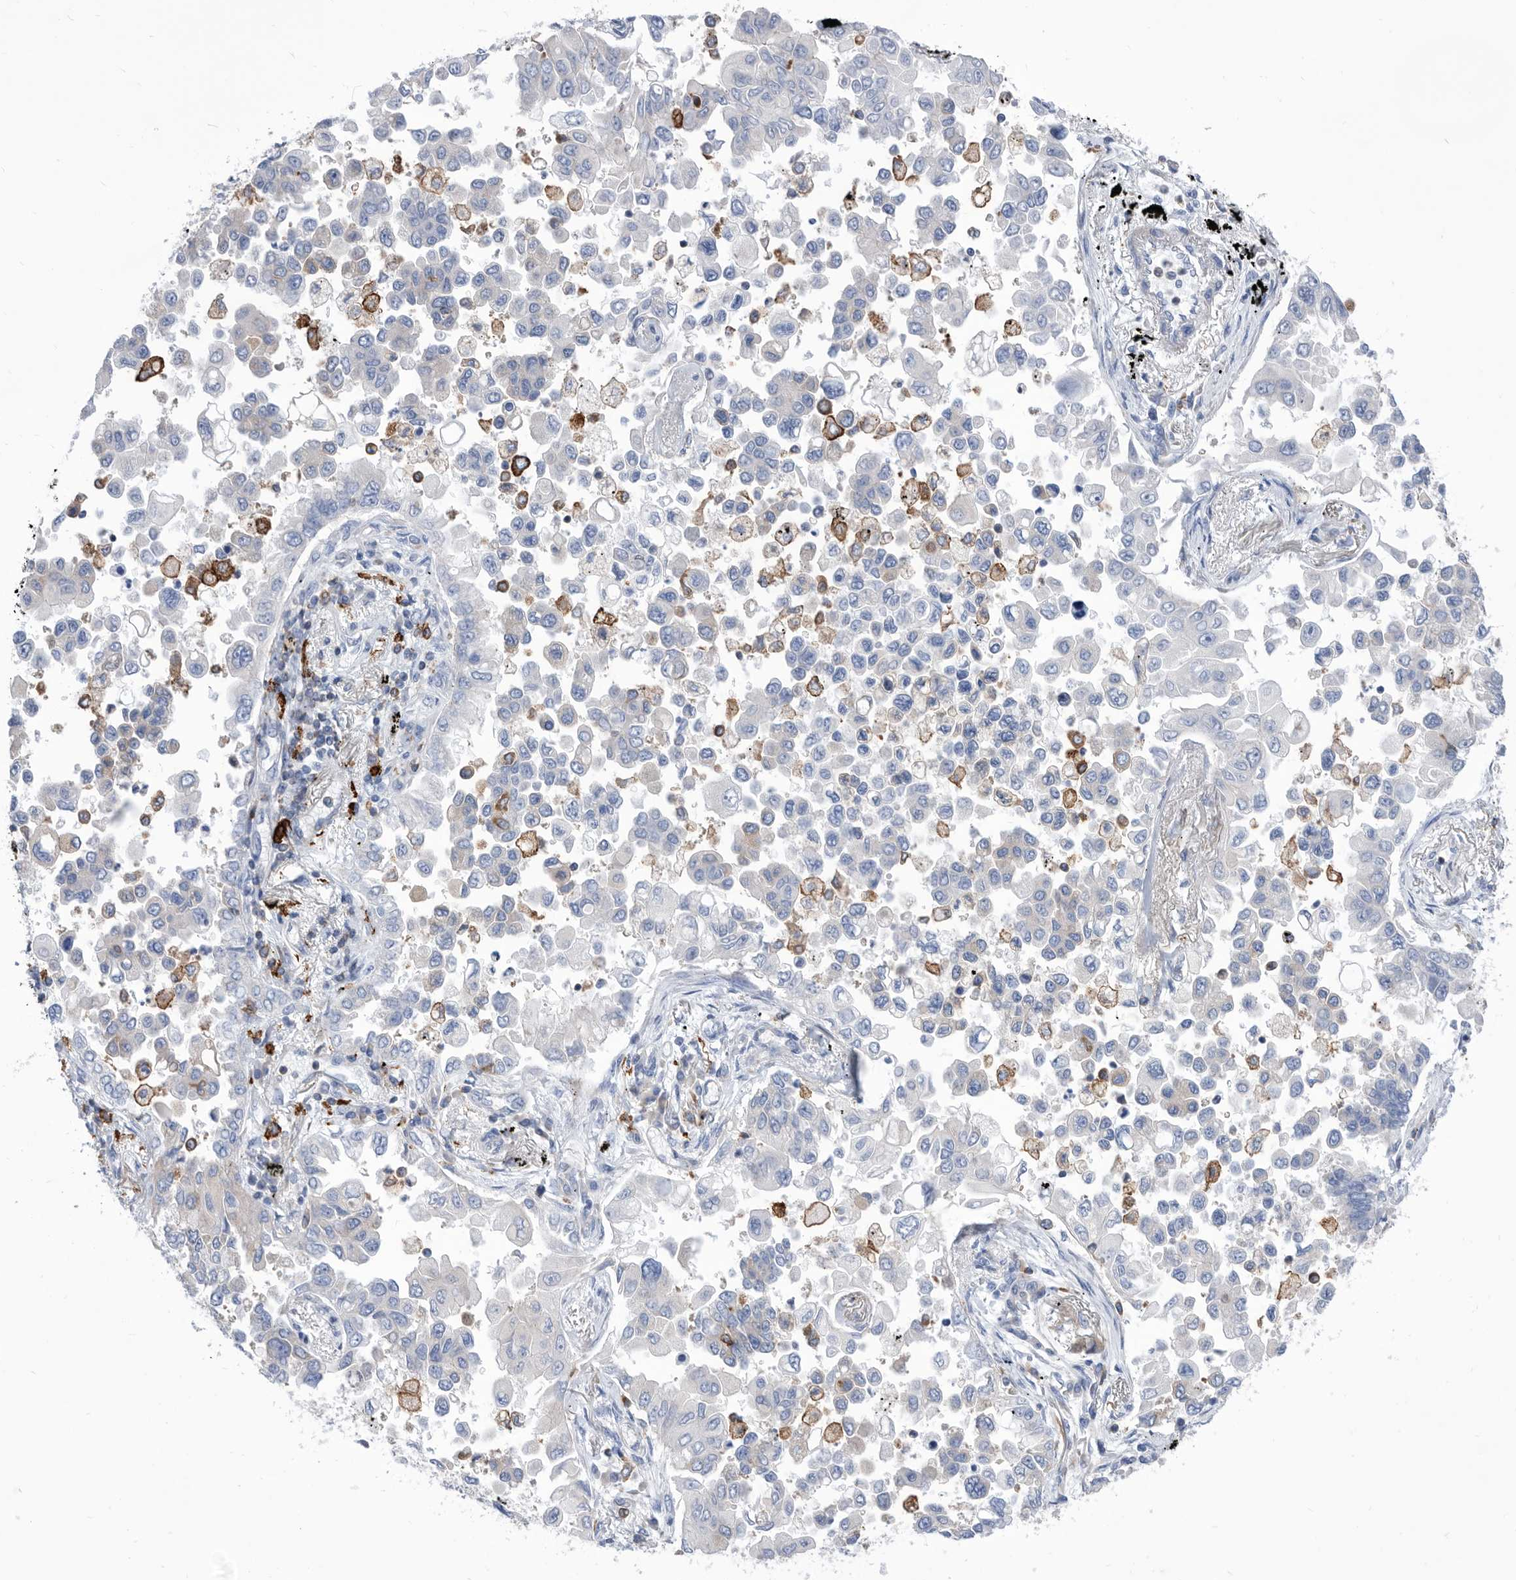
{"staining": {"intensity": "negative", "quantity": "none", "location": "none"}, "tissue": "lung cancer", "cell_type": "Tumor cells", "image_type": "cancer", "snomed": [{"axis": "morphology", "description": "Adenocarcinoma, NOS"}, {"axis": "topography", "description": "Lung"}], "caption": "Tumor cells show no significant positivity in adenocarcinoma (lung). (IHC, brightfield microscopy, high magnification).", "gene": "SMG7", "patient": {"sex": "female", "age": 67}}